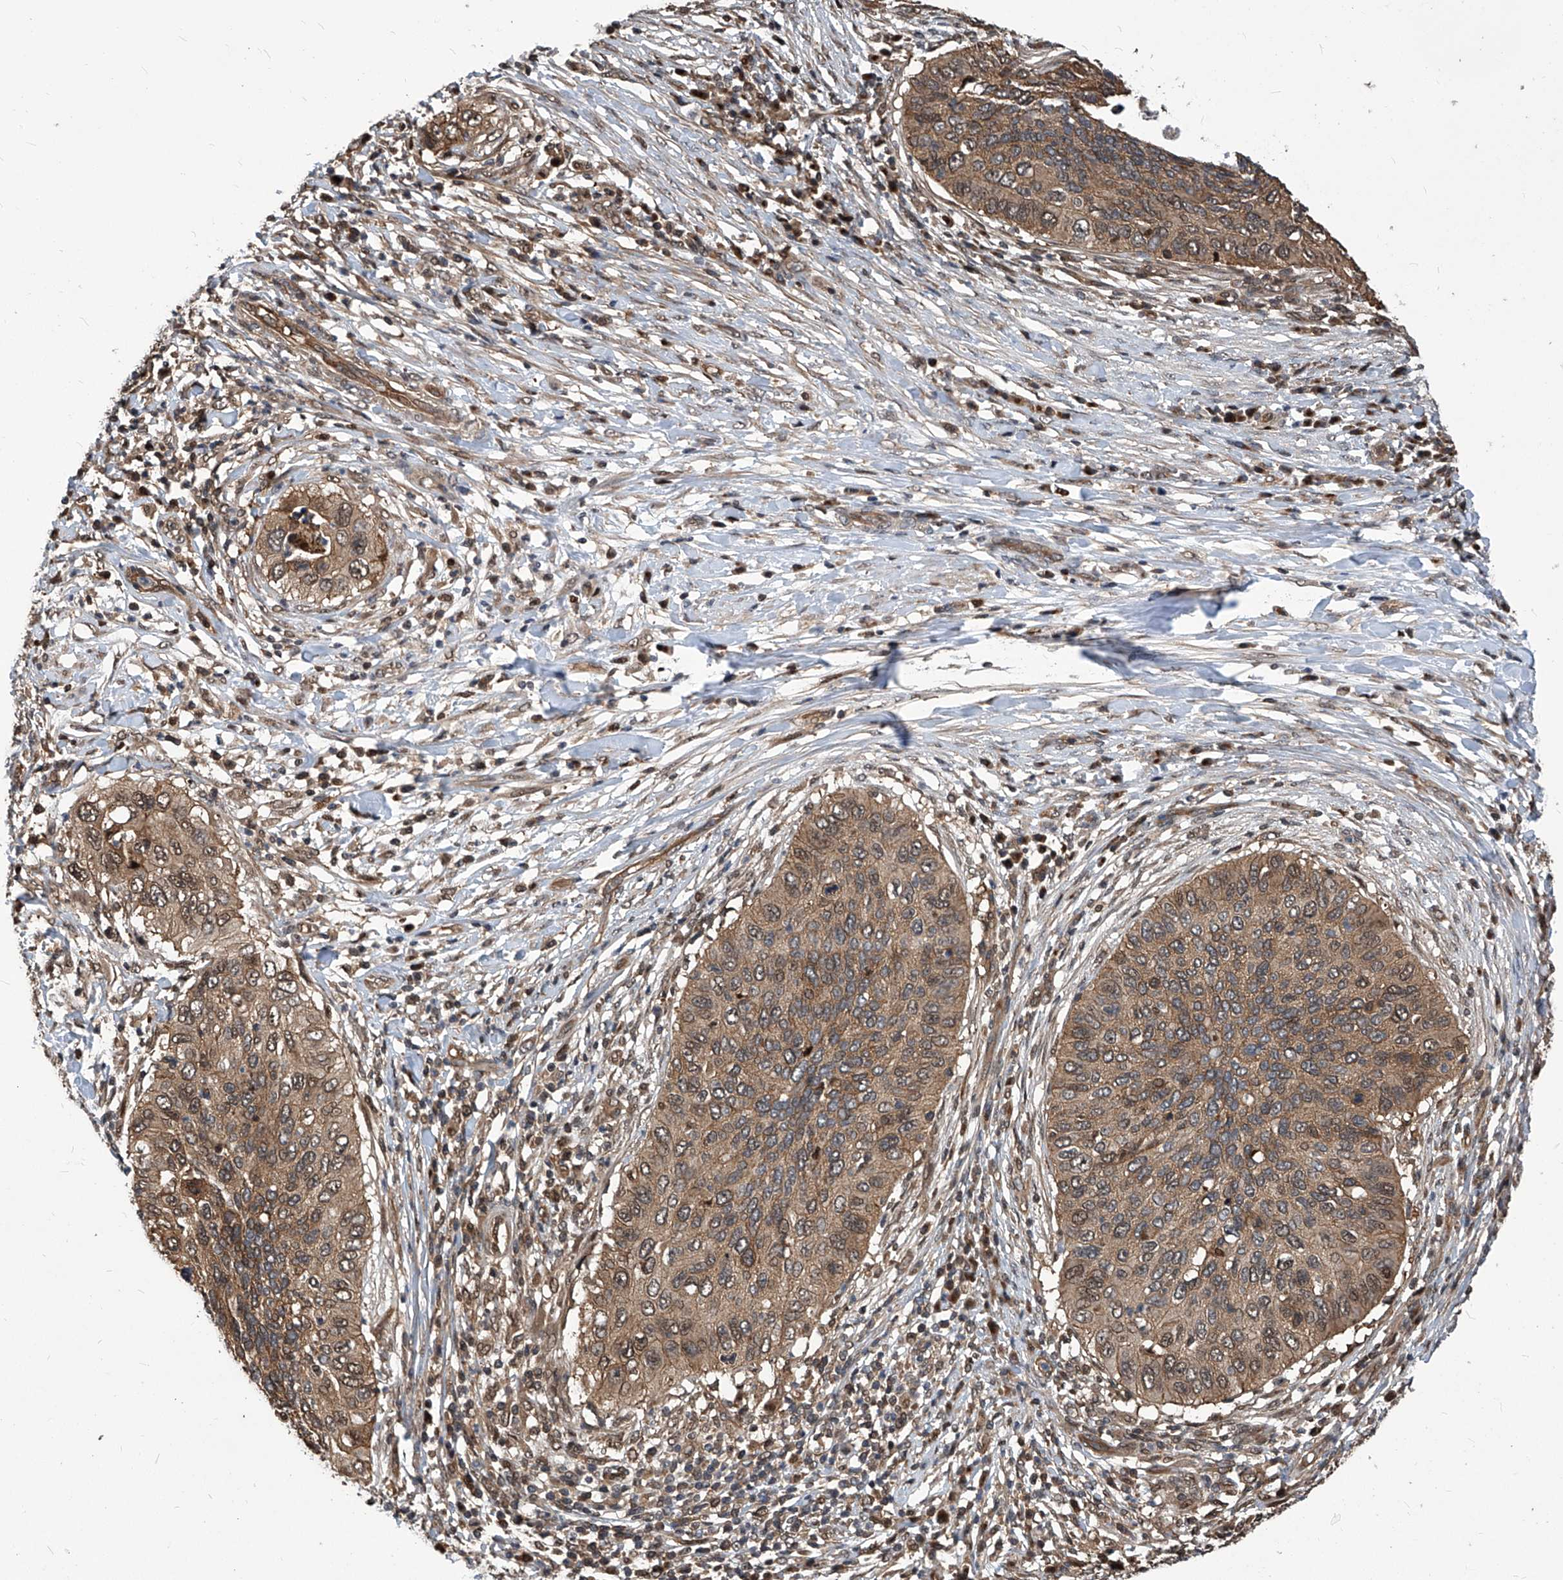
{"staining": {"intensity": "moderate", "quantity": ">75%", "location": "cytoplasmic/membranous,nuclear"}, "tissue": "cervical cancer", "cell_type": "Tumor cells", "image_type": "cancer", "snomed": [{"axis": "morphology", "description": "Squamous cell carcinoma, NOS"}, {"axis": "topography", "description": "Cervix"}], "caption": "Cervical cancer (squamous cell carcinoma) stained for a protein demonstrates moderate cytoplasmic/membranous and nuclear positivity in tumor cells.", "gene": "PSMB1", "patient": {"sex": "female", "age": 38}}